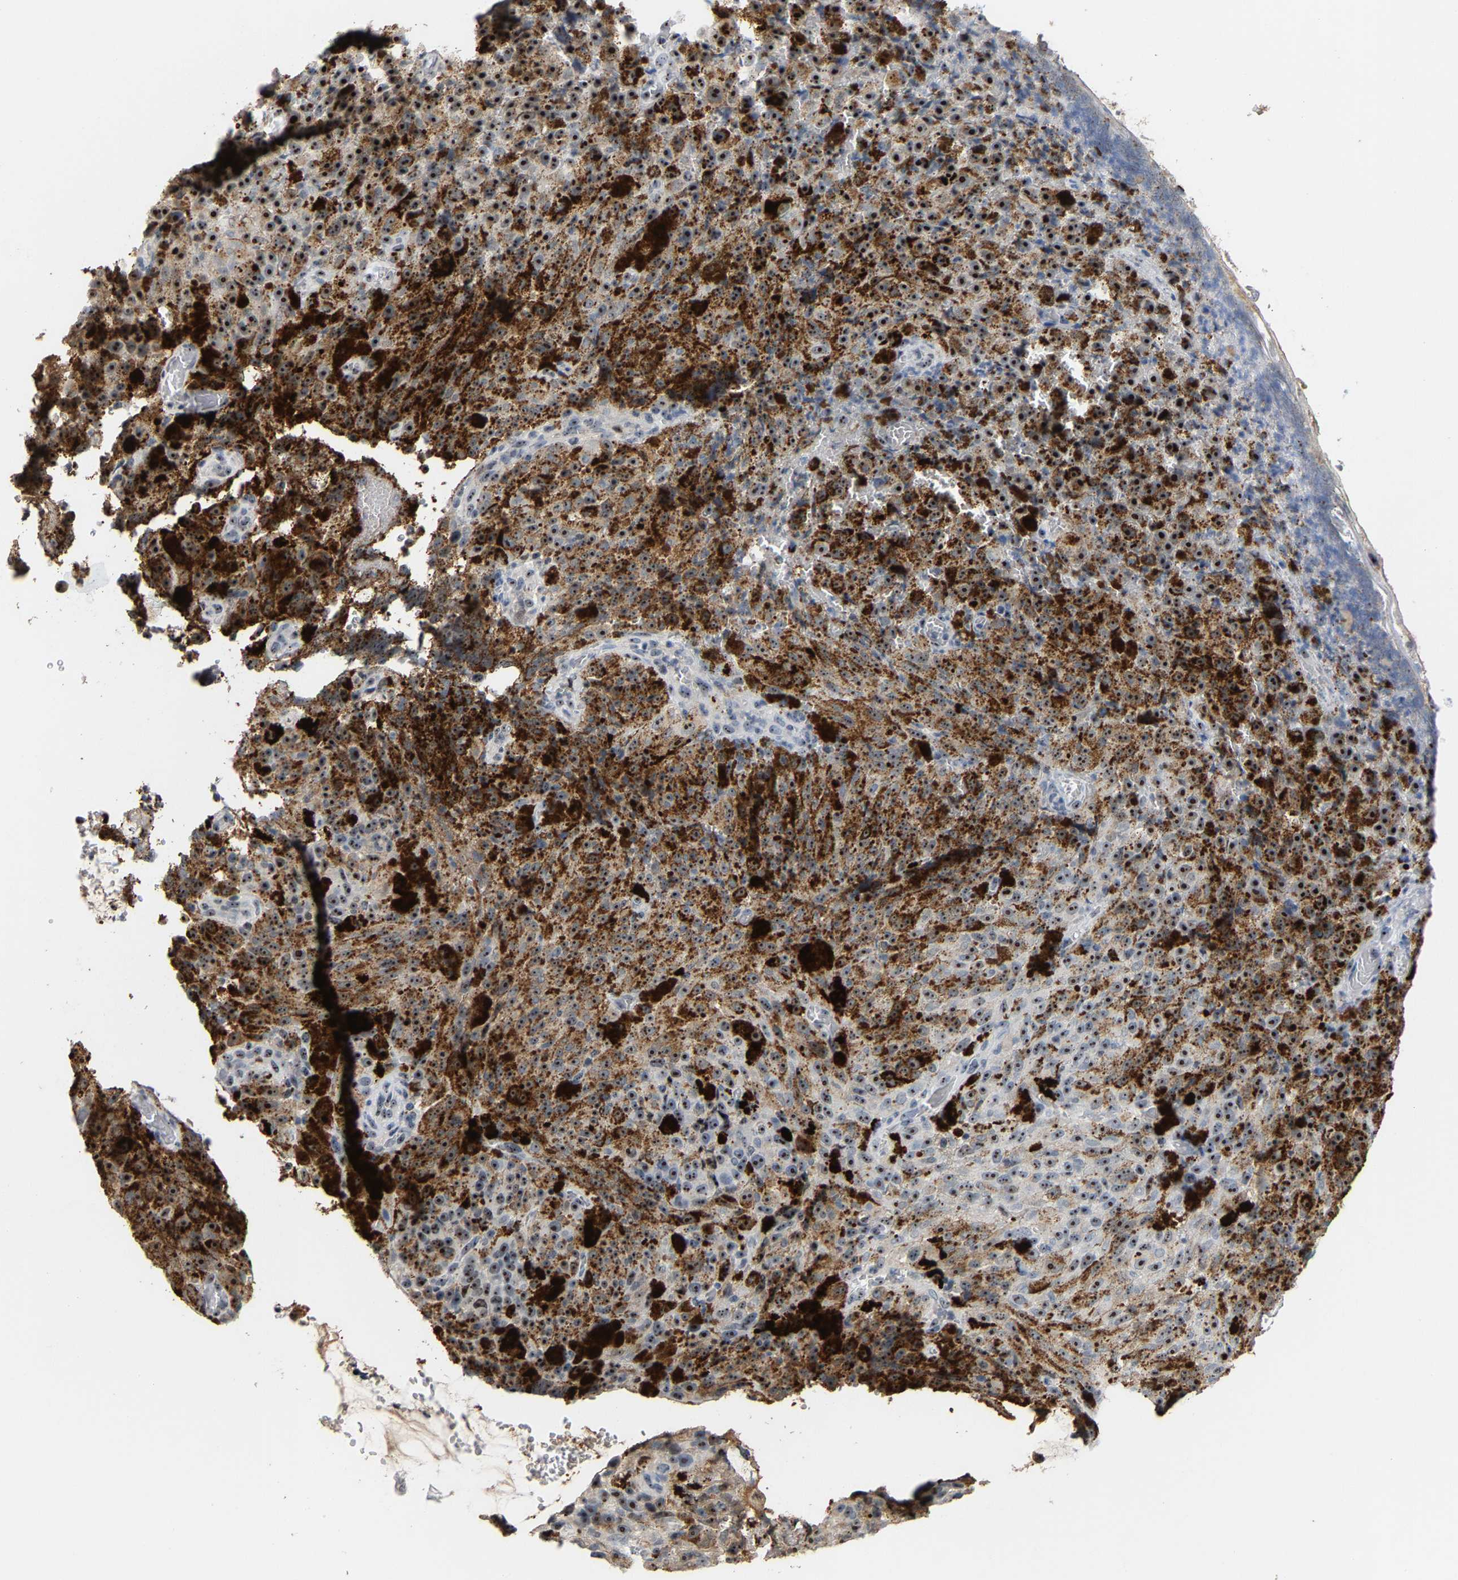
{"staining": {"intensity": "strong", "quantity": ">75%", "location": "nuclear"}, "tissue": "melanoma", "cell_type": "Tumor cells", "image_type": "cancer", "snomed": [{"axis": "morphology", "description": "Malignant melanoma, NOS"}, {"axis": "topography", "description": "Rectum"}], "caption": "The immunohistochemical stain shows strong nuclear positivity in tumor cells of malignant melanoma tissue. Using DAB (3,3'-diaminobenzidine) (brown) and hematoxylin (blue) stains, captured at high magnification using brightfield microscopy.", "gene": "NOP58", "patient": {"sex": "female", "age": 81}}